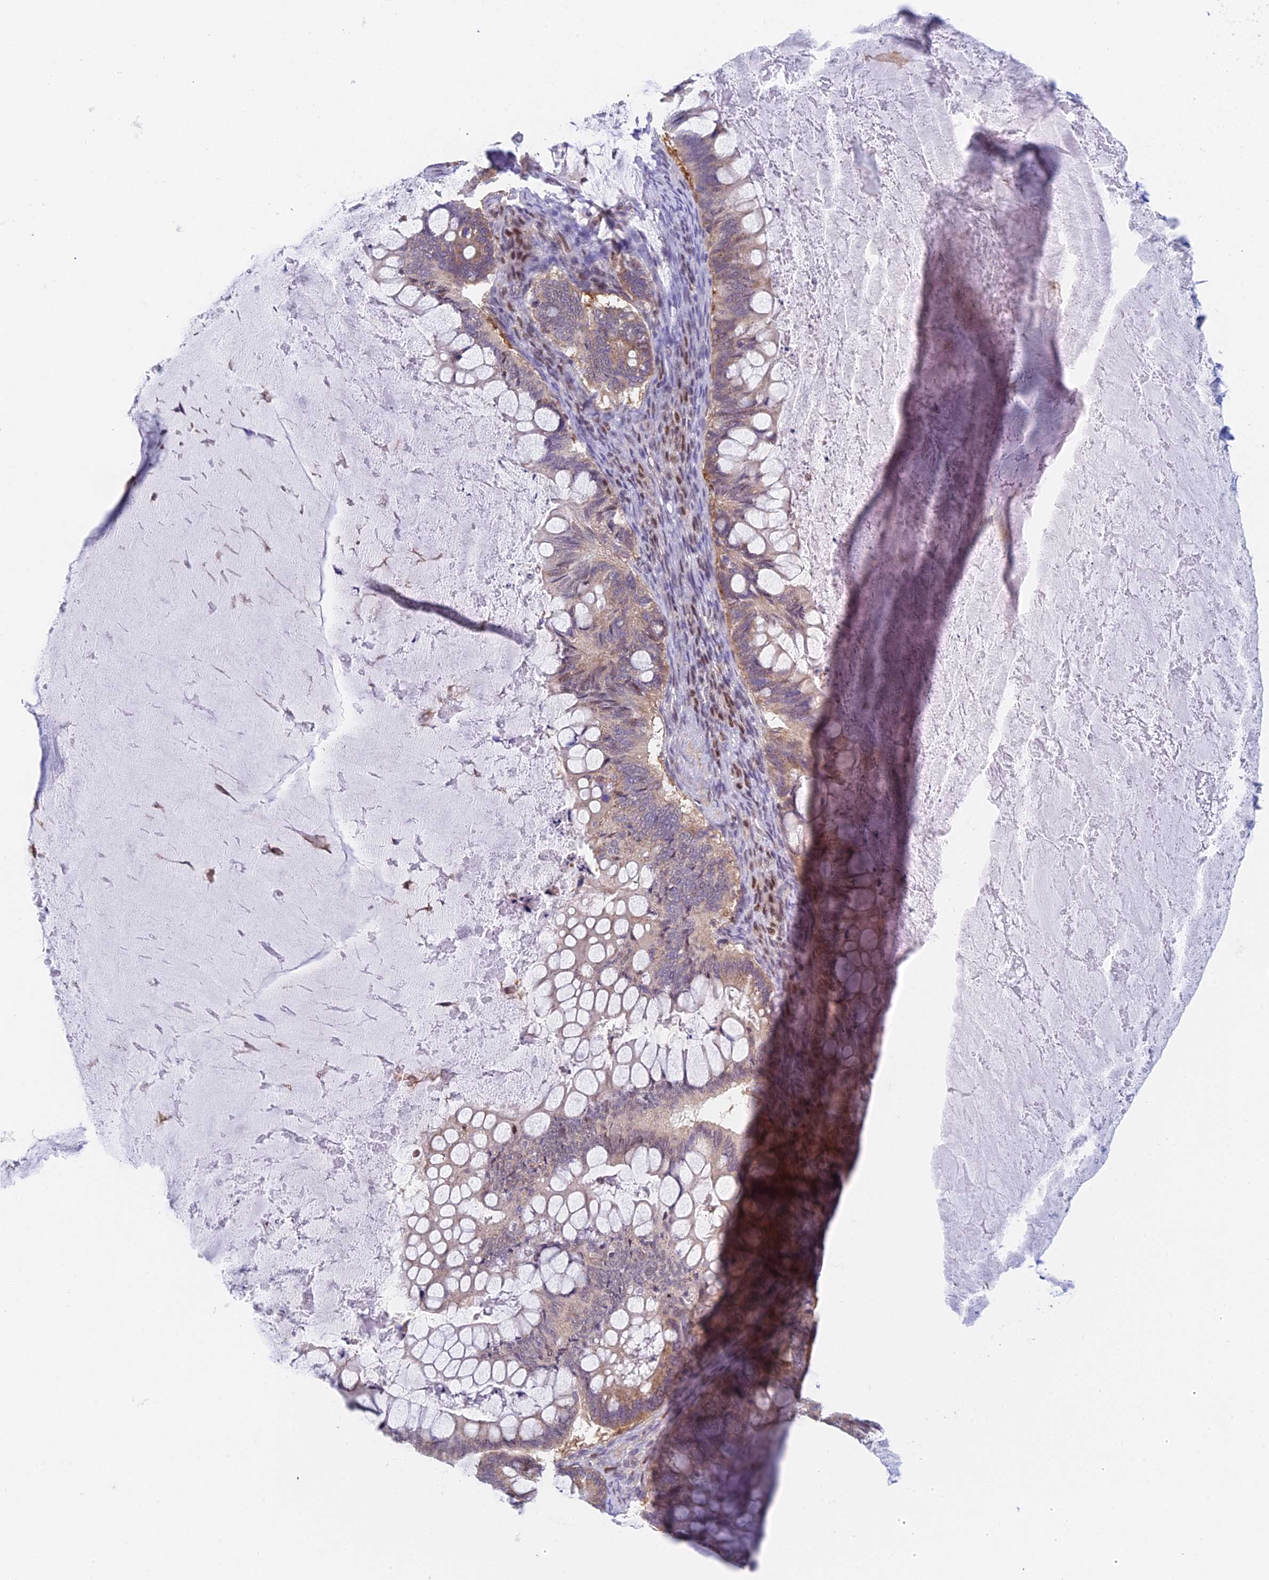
{"staining": {"intensity": "weak", "quantity": ">75%", "location": "cytoplasmic/membranous"}, "tissue": "ovarian cancer", "cell_type": "Tumor cells", "image_type": "cancer", "snomed": [{"axis": "morphology", "description": "Cystadenocarcinoma, mucinous, NOS"}, {"axis": "topography", "description": "Ovary"}], "caption": "Human ovarian mucinous cystadenocarcinoma stained with a protein marker exhibits weak staining in tumor cells.", "gene": "MRPL17", "patient": {"sex": "female", "age": 61}}